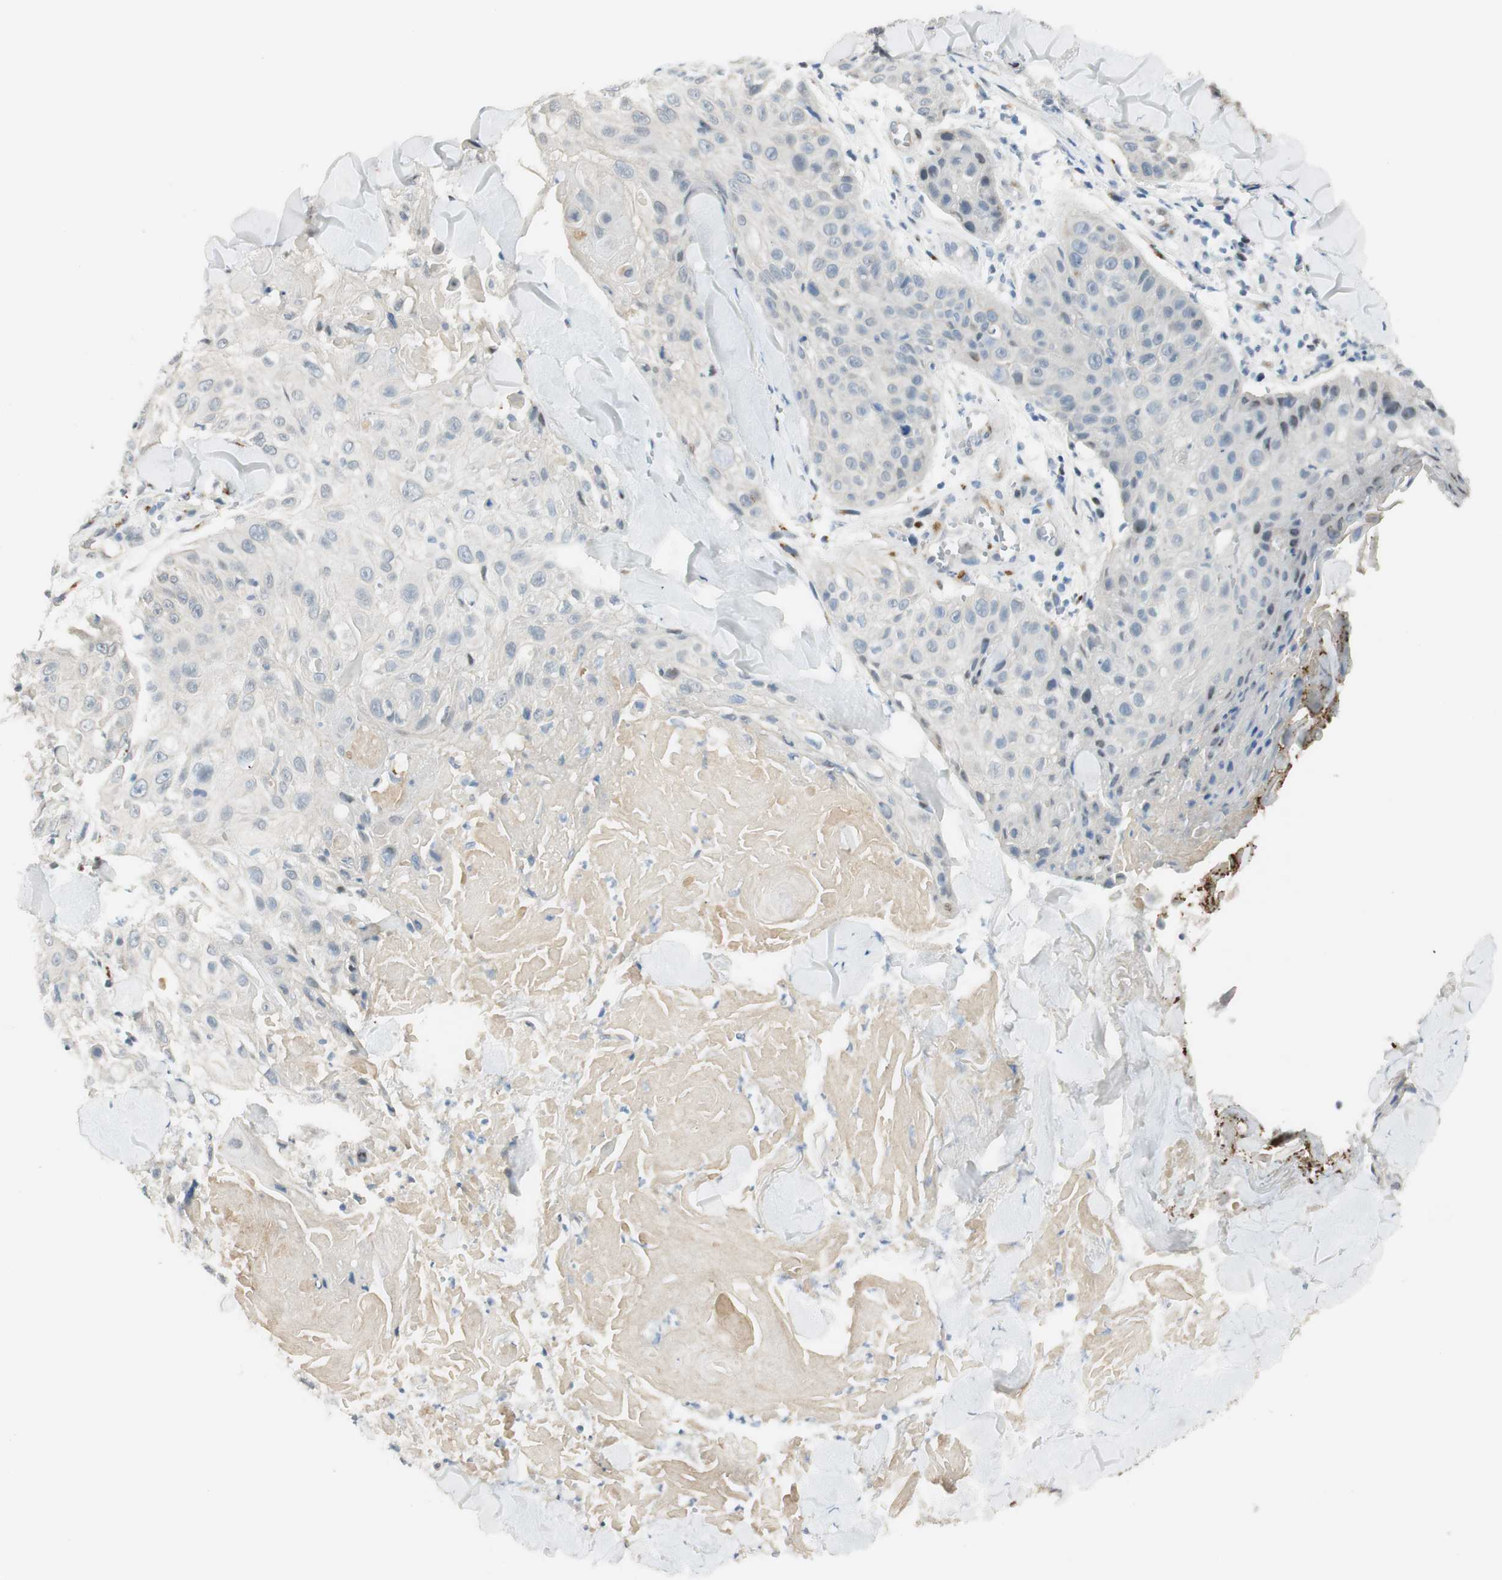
{"staining": {"intensity": "negative", "quantity": "none", "location": "none"}, "tissue": "skin cancer", "cell_type": "Tumor cells", "image_type": "cancer", "snomed": [{"axis": "morphology", "description": "Squamous cell carcinoma, NOS"}, {"axis": "topography", "description": "Skin"}], "caption": "IHC photomicrograph of neoplastic tissue: human skin cancer (squamous cell carcinoma) stained with DAB (3,3'-diaminobenzidine) reveals no significant protein staining in tumor cells. (Stains: DAB immunohistochemistry with hematoxylin counter stain, Microscopy: brightfield microscopy at high magnification).", "gene": "B4GALNT1", "patient": {"sex": "male", "age": 86}}